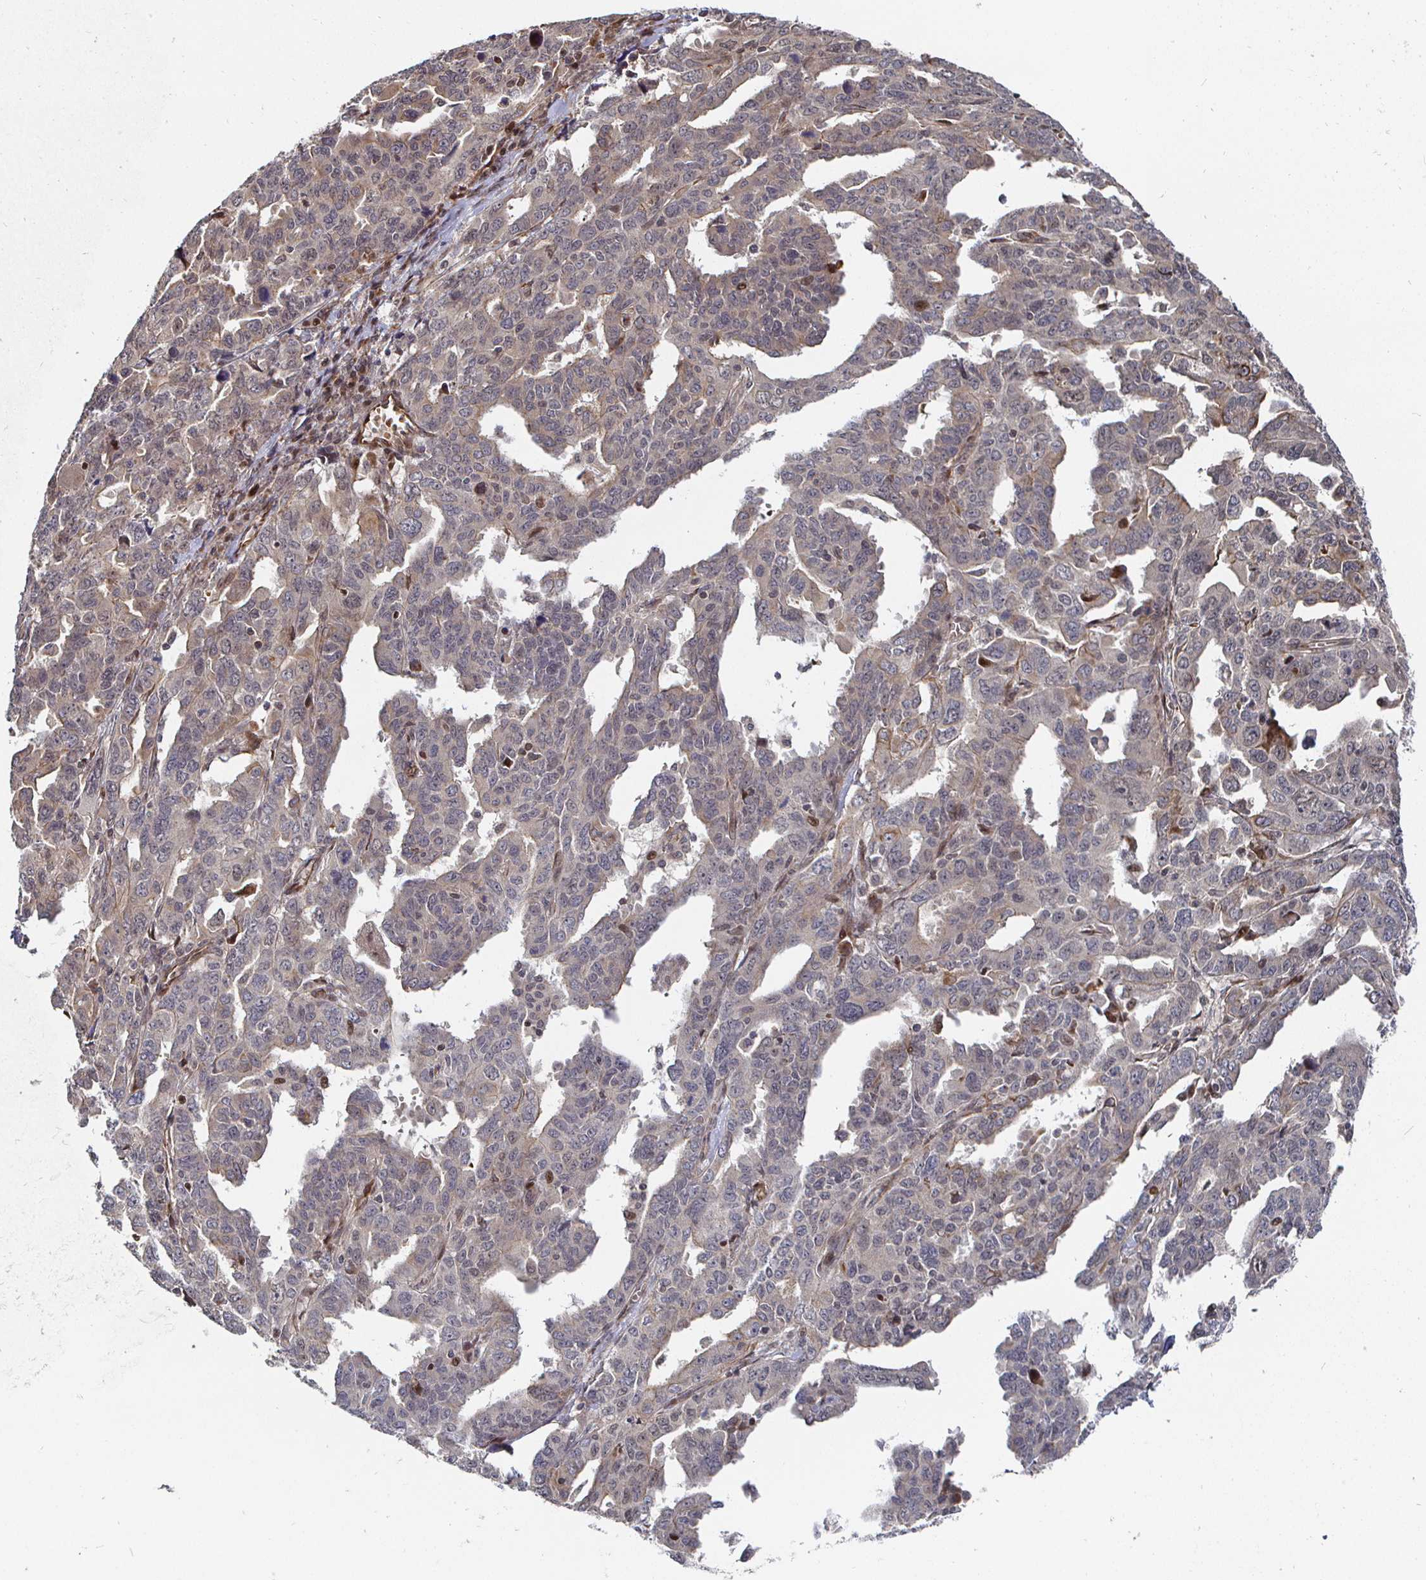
{"staining": {"intensity": "weak", "quantity": "<25%", "location": "cytoplasmic/membranous"}, "tissue": "ovarian cancer", "cell_type": "Tumor cells", "image_type": "cancer", "snomed": [{"axis": "morphology", "description": "Adenocarcinoma, NOS"}, {"axis": "morphology", "description": "Carcinoma, endometroid"}, {"axis": "topography", "description": "Ovary"}], "caption": "Human endometroid carcinoma (ovarian) stained for a protein using IHC reveals no staining in tumor cells.", "gene": "TBKBP1", "patient": {"sex": "female", "age": 72}}